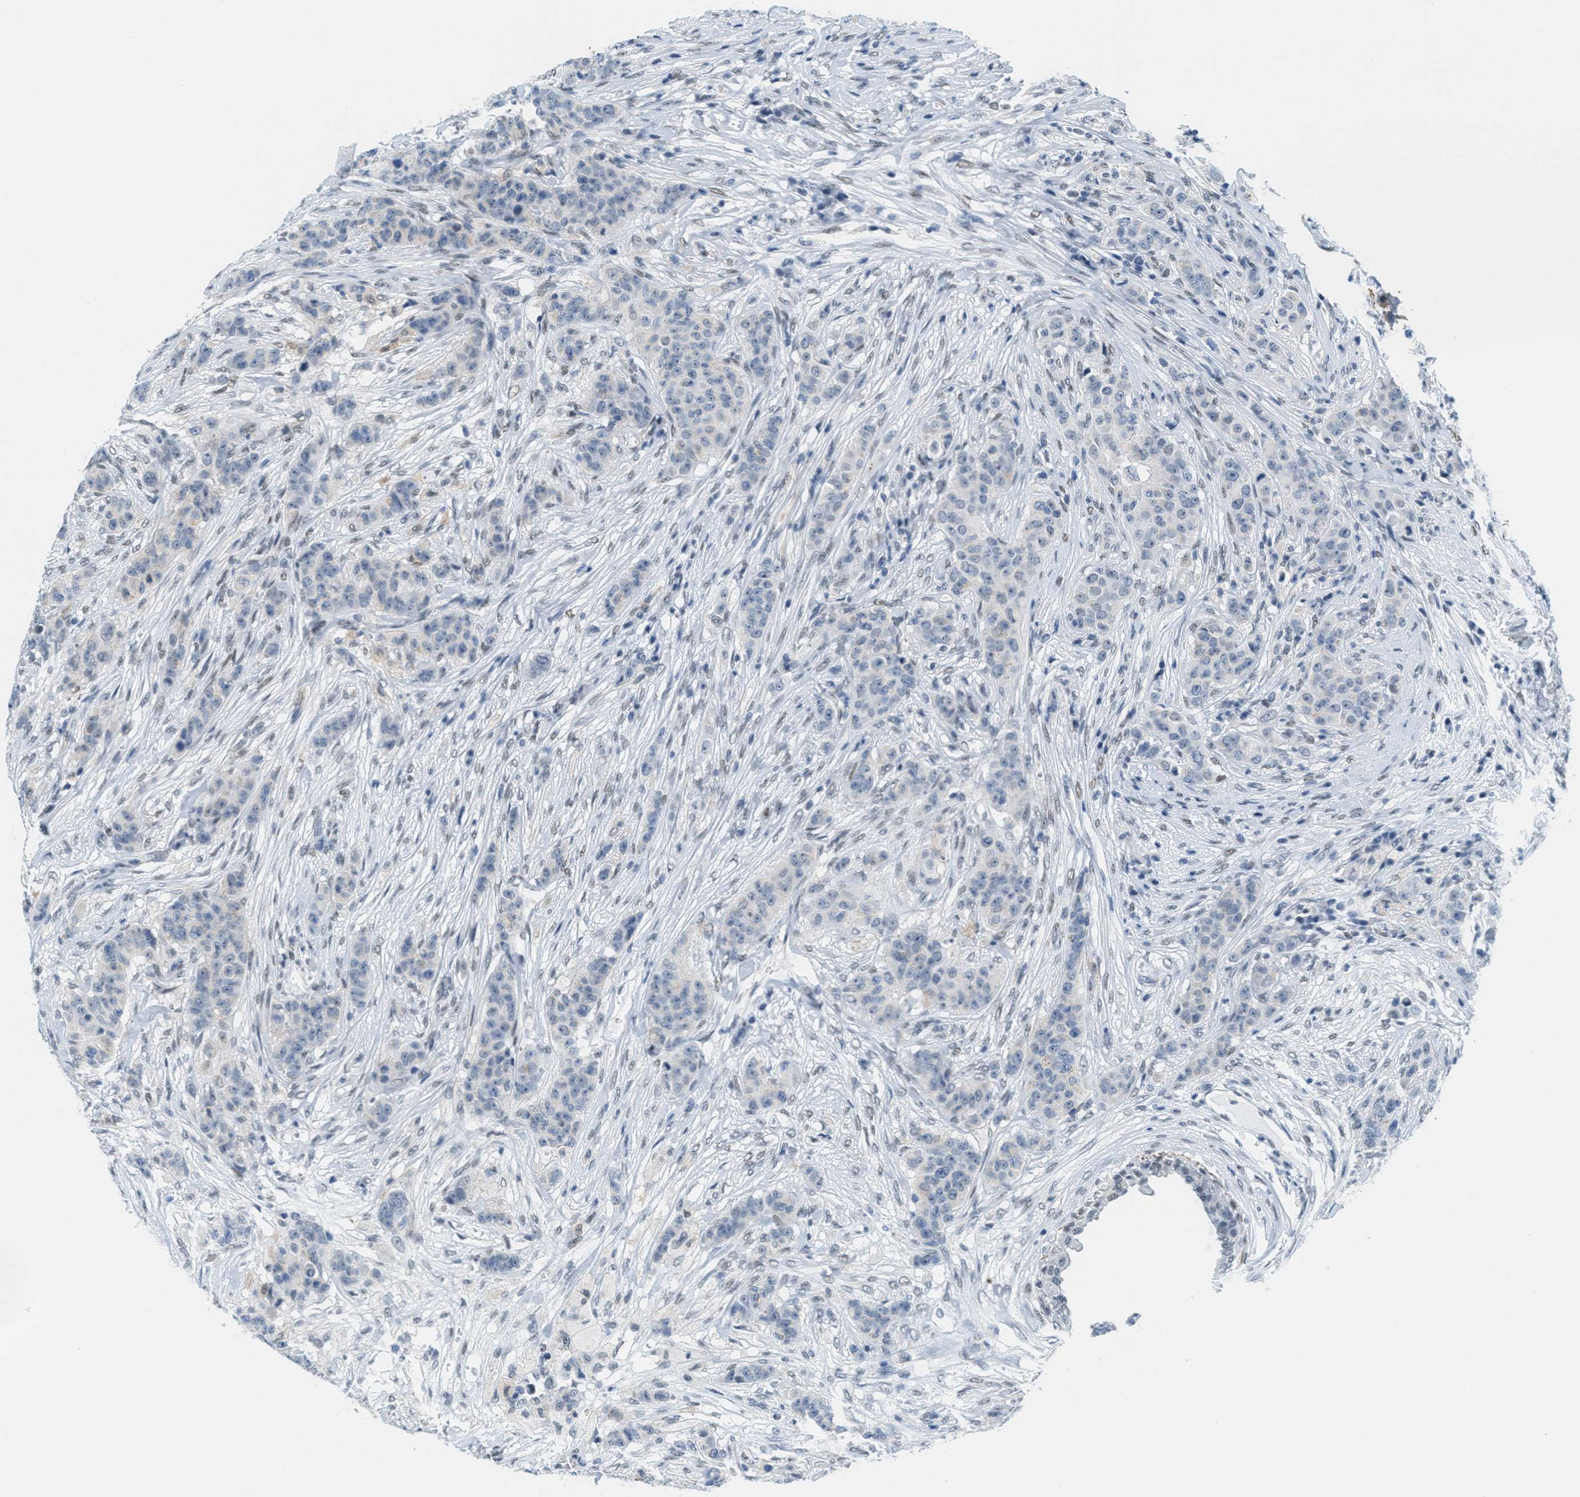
{"staining": {"intensity": "negative", "quantity": "none", "location": "none"}, "tissue": "breast cancer", "cell_type": "Tumor cells", "image_type": "cancer", "snomed": [{"axis": "morphology", "description": "Normal tissue, NOS"}, {"axis": "morphology", "description": "Duct carcinoma"}, {"axis": "topography", "description": "Breast"}], "caption": "DAB (3,3'-diaminobenzidine) immunohistochemical staining of human breast cancer reveals no significant staining in tumor cells.", "gene": "HS3ST2", "patient": {"sex": "female", "age": 40}}